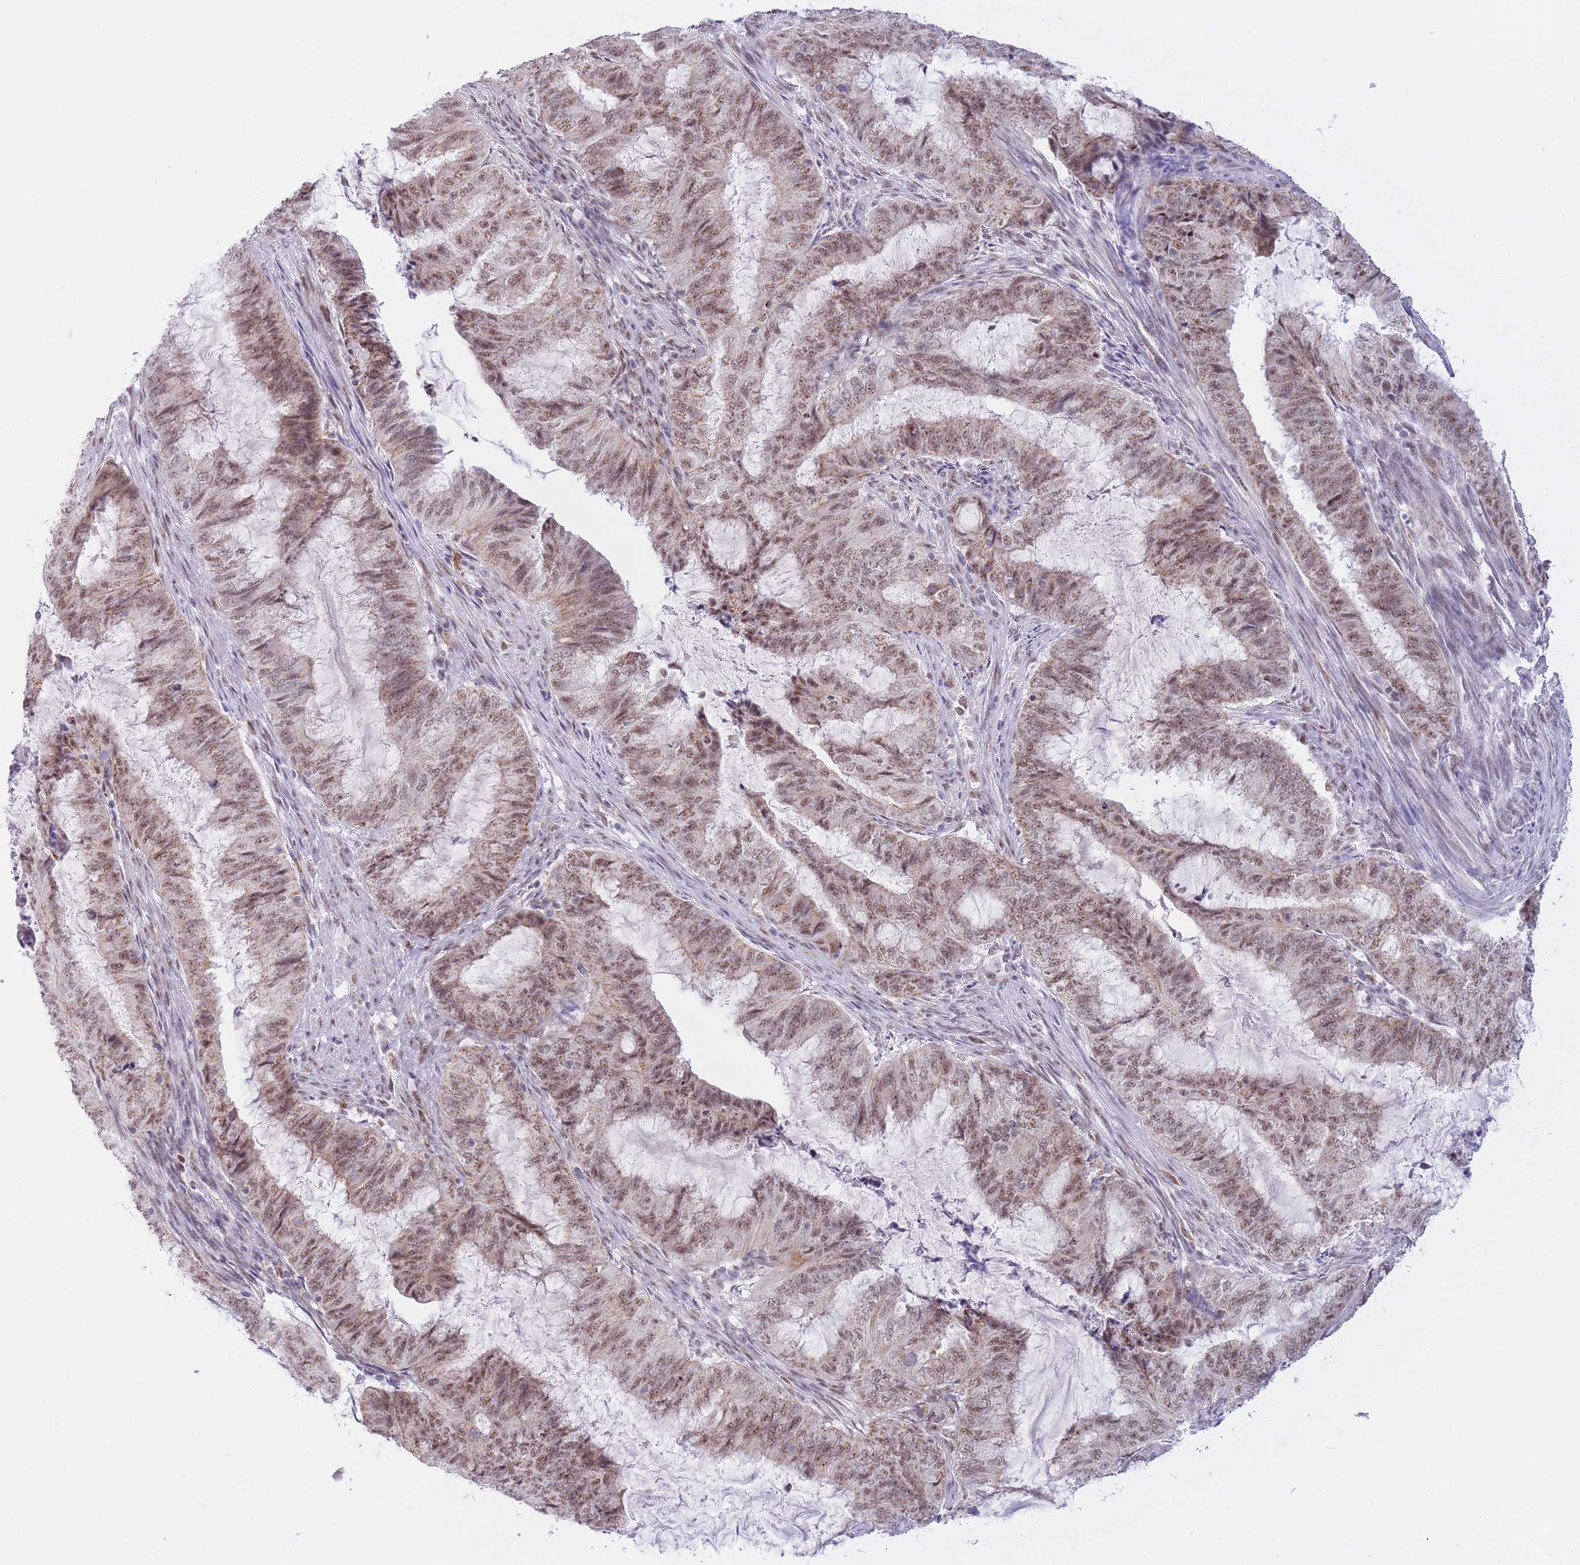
{"staining": {"intensity": "moderate", "quantity": ">75%", "location": "cytoplasmic/membranous,nuclear"}, "tissue": "endometrial cancer", "cell_type": "Tumor cells", "image_type": "cancer", "snomed": [{"axis": "morphology", "description": "Adenocarcinoma, NOS"}, {"axis": "topography", "description": "Endometrium"}], "caption": "A high-resolution photomicrograph shows IHC staining of endometrial cancer (adenocarcinoma), which displays moderate cytoplasmic/membranous and nuclear staining in approximately >75% of tumor cells.", "gene": "CYP2B6", "patient": {"sex": "female", "age": 51}}